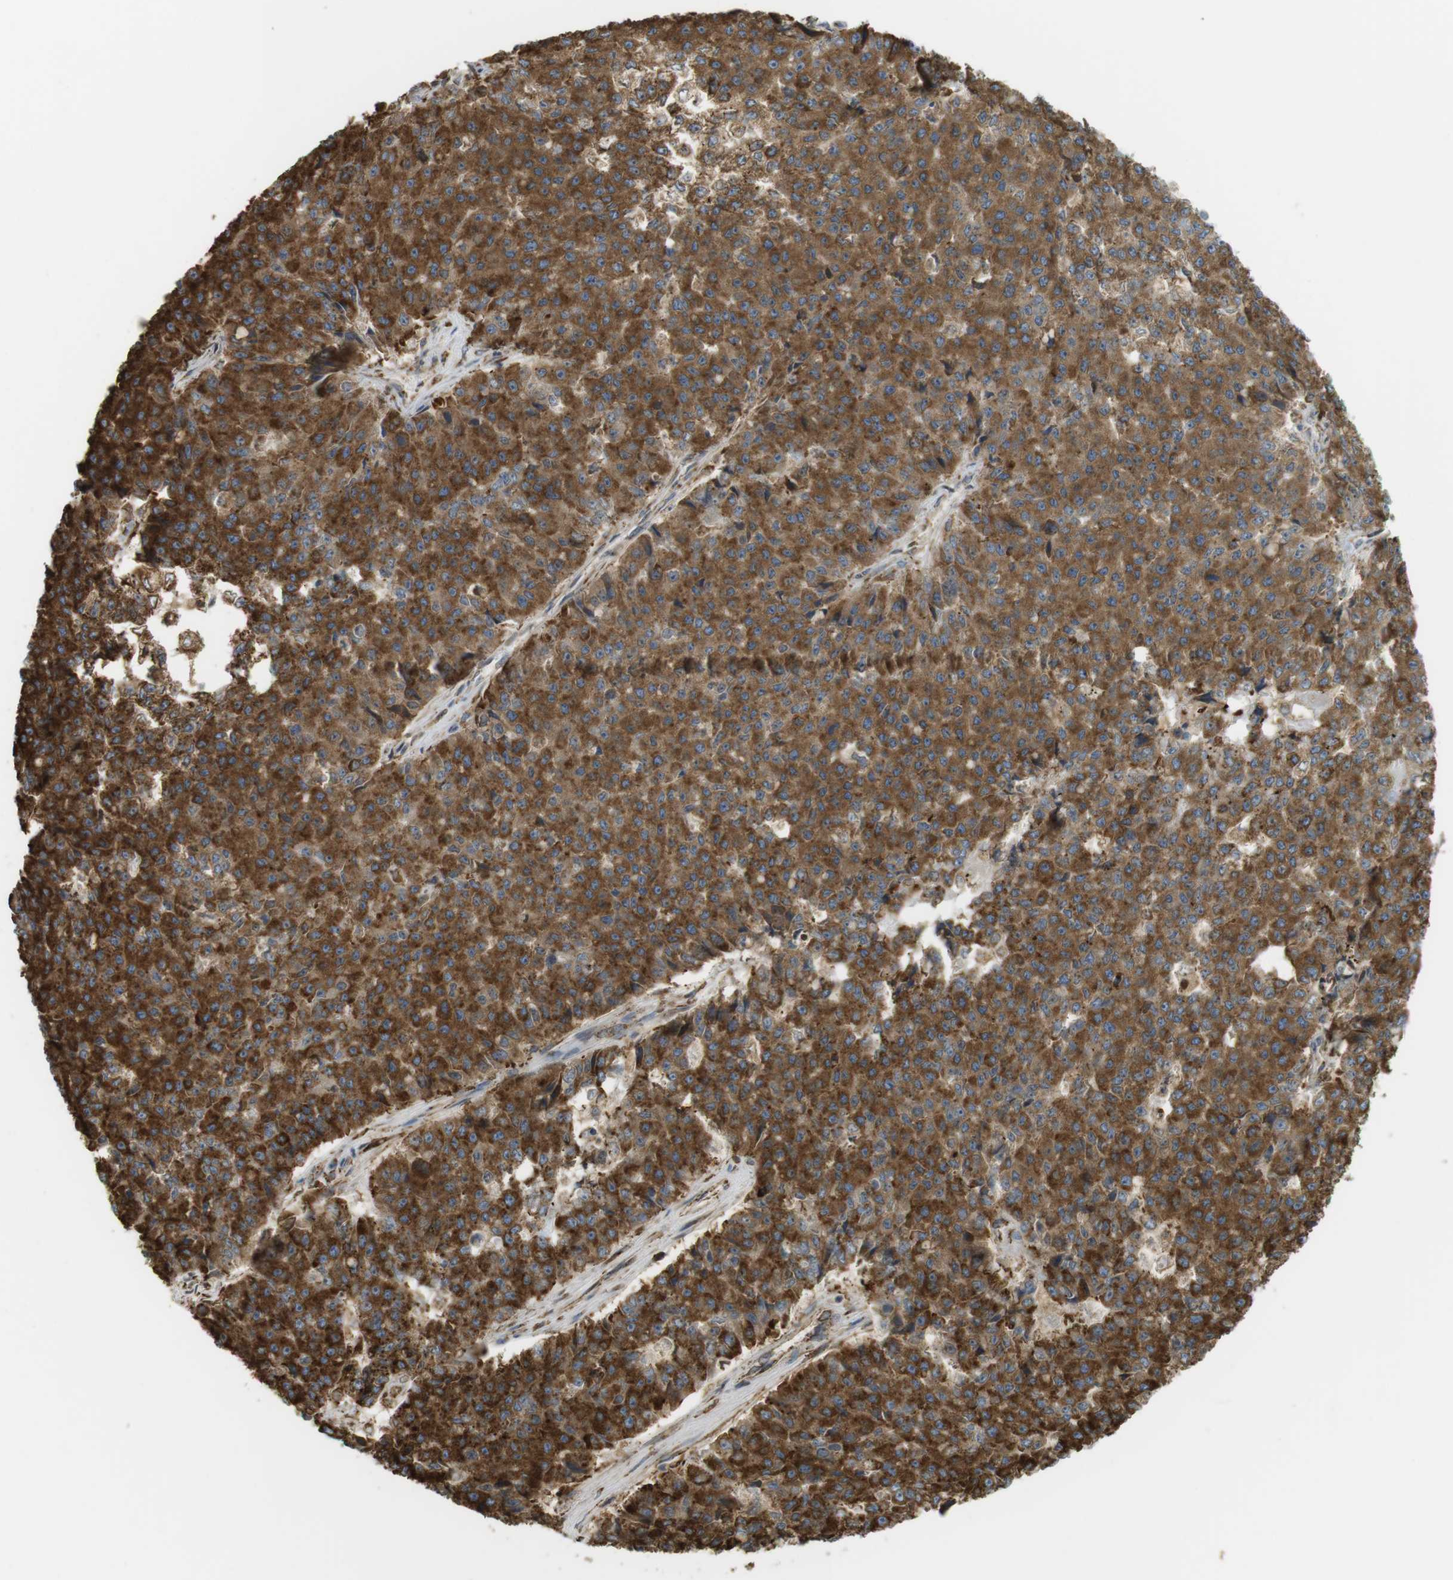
{"staining": {"intensity": "strong", "quantity": ">75%", "location": "cytoplasmic/membranous"}, "tissue": "pancreatic cancer", "cell_type": "Tumor cells", "image_type": "cancer", "snomed": [{"axis": "morphology", "description": "Adenocarcinoma, NOS"}, {"axis": "topography", "description": "Pancreas"}], "caption": "Pancreatic adenocarcinoma stained with IHC shows strong cytoplasmic/membranous staining in about >75% of tumor cells.", "gene": "MBOAT2", "patient": {"sex": "male", "age": 50}}